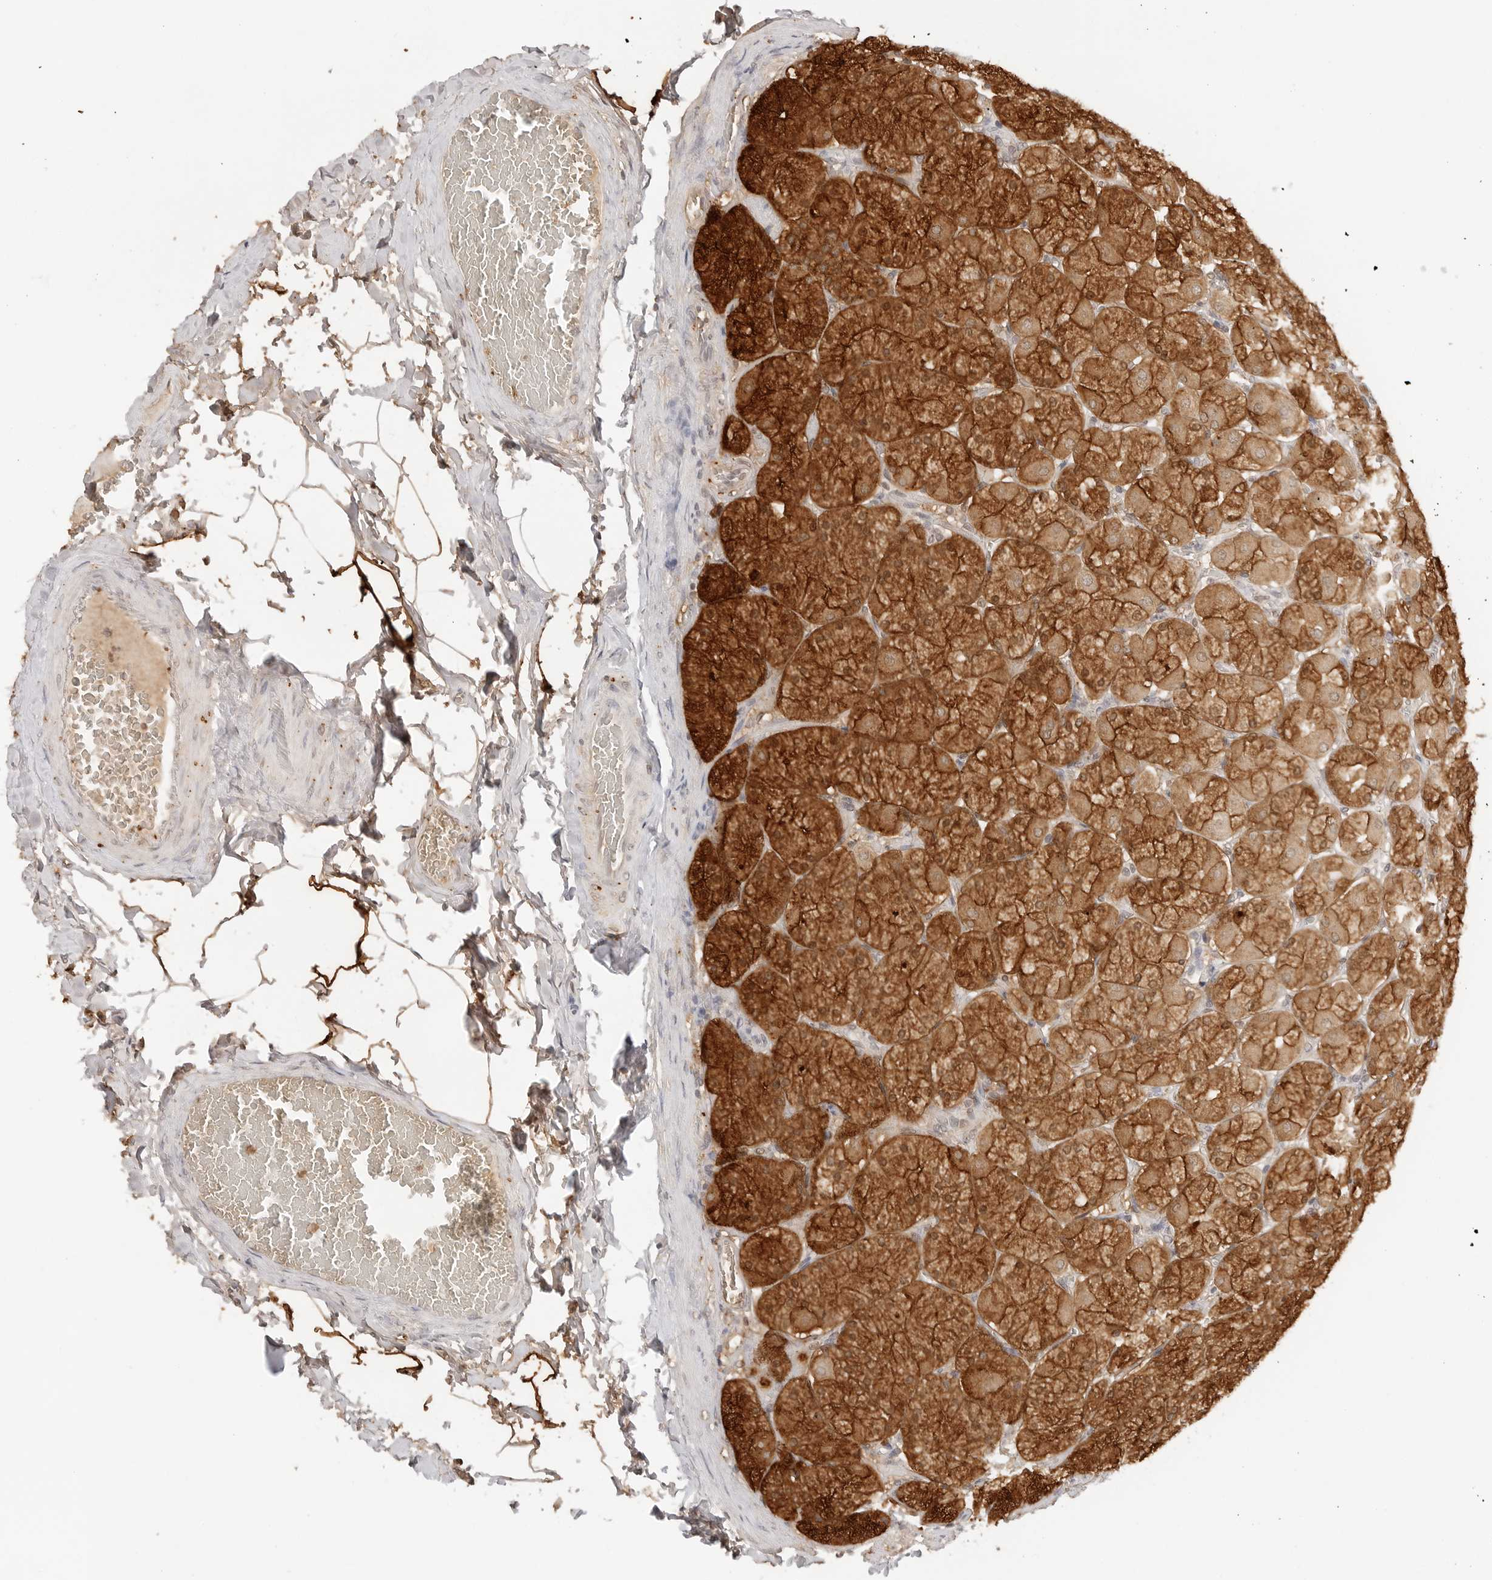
{"staining": {"intensity": "strong", "quantity": ">75%", "location": "cytoplasmic/membranous,nuclear"}, "tissue": "stomach", "cell_type": "Glandular cells", "image_type": "normal", "snomed": [{"axis": "morphology", "description": "Normal tissue, NOS"}, {"axis": "topography", "description": "Stomach, upper"}], "caption": "Brown immunohistochemical staining in normal stomach exhibits strong cytoplasmic/membranous,nuclear expression in approximately >75% of glandular cells.", "gene": "EPHA1", "patient": {"sex": "female", "age": 56}}